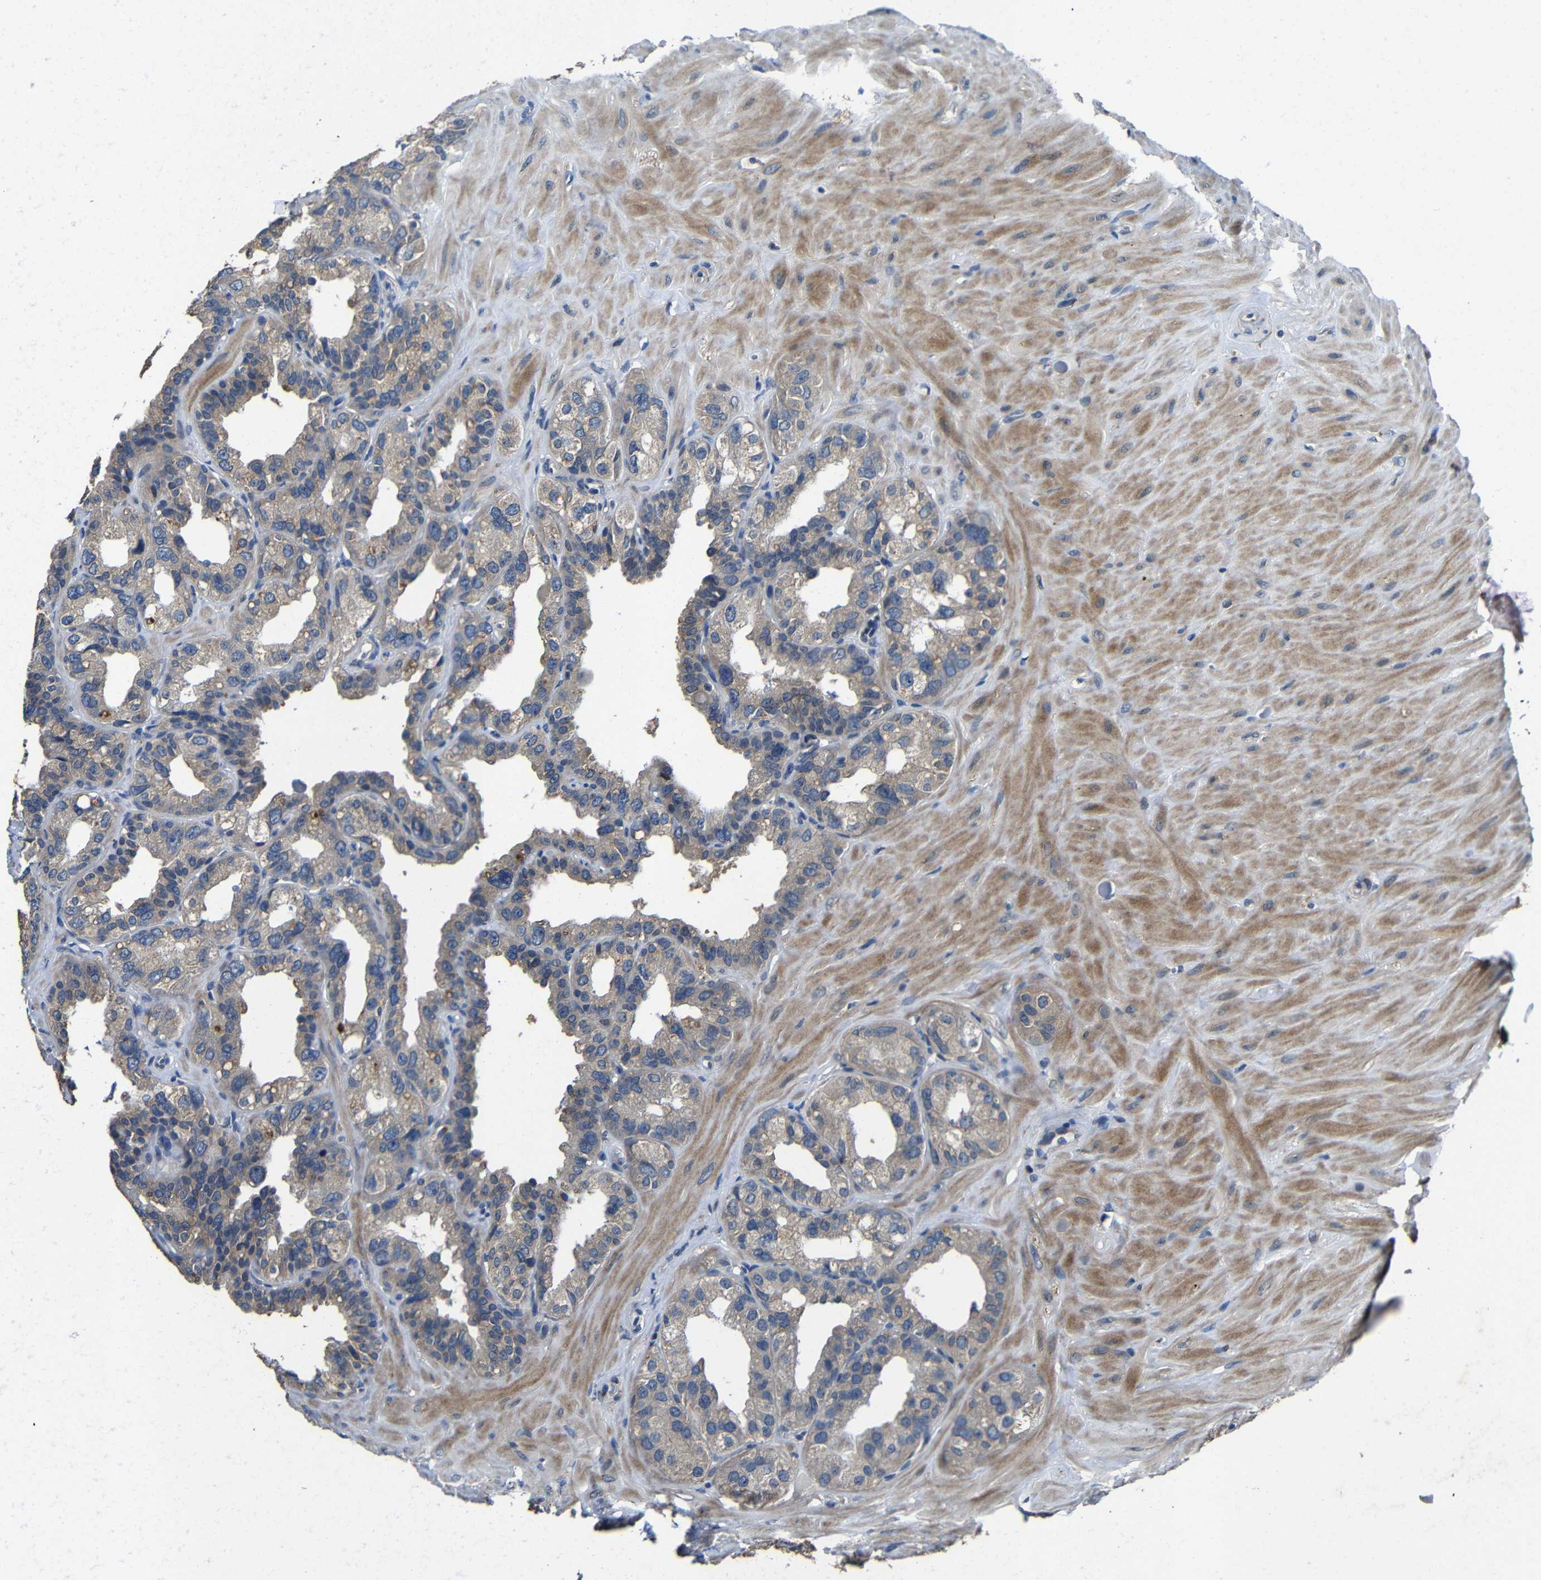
{"staining": {"intensity": "weak", "quantity": ">75%", "location": "cytoplasmic/membranous"}, "tissue": "seminal vesicle", "cell_type": "Glandular cells", "image_type": "normal", "snomed": [{"axis": "morphology", "description": "Normal tissue, NOS"}, {"axis": "topography", "description": "Seminal veicle"}], "caption": "Immunohistochemical staining of normal human seminal vesicle displays >75% levels of weak cytoplasmic/membranous protein positivity in about >75% of glandular cells. Using DAB (3,3'-diaminobenzidine) (brown) and hematoxylin (blue) stains, captured at high magnification using brightfield microscopy.", "gene": "C6orf89", "patient": {"sex": "male", "age": 68}}